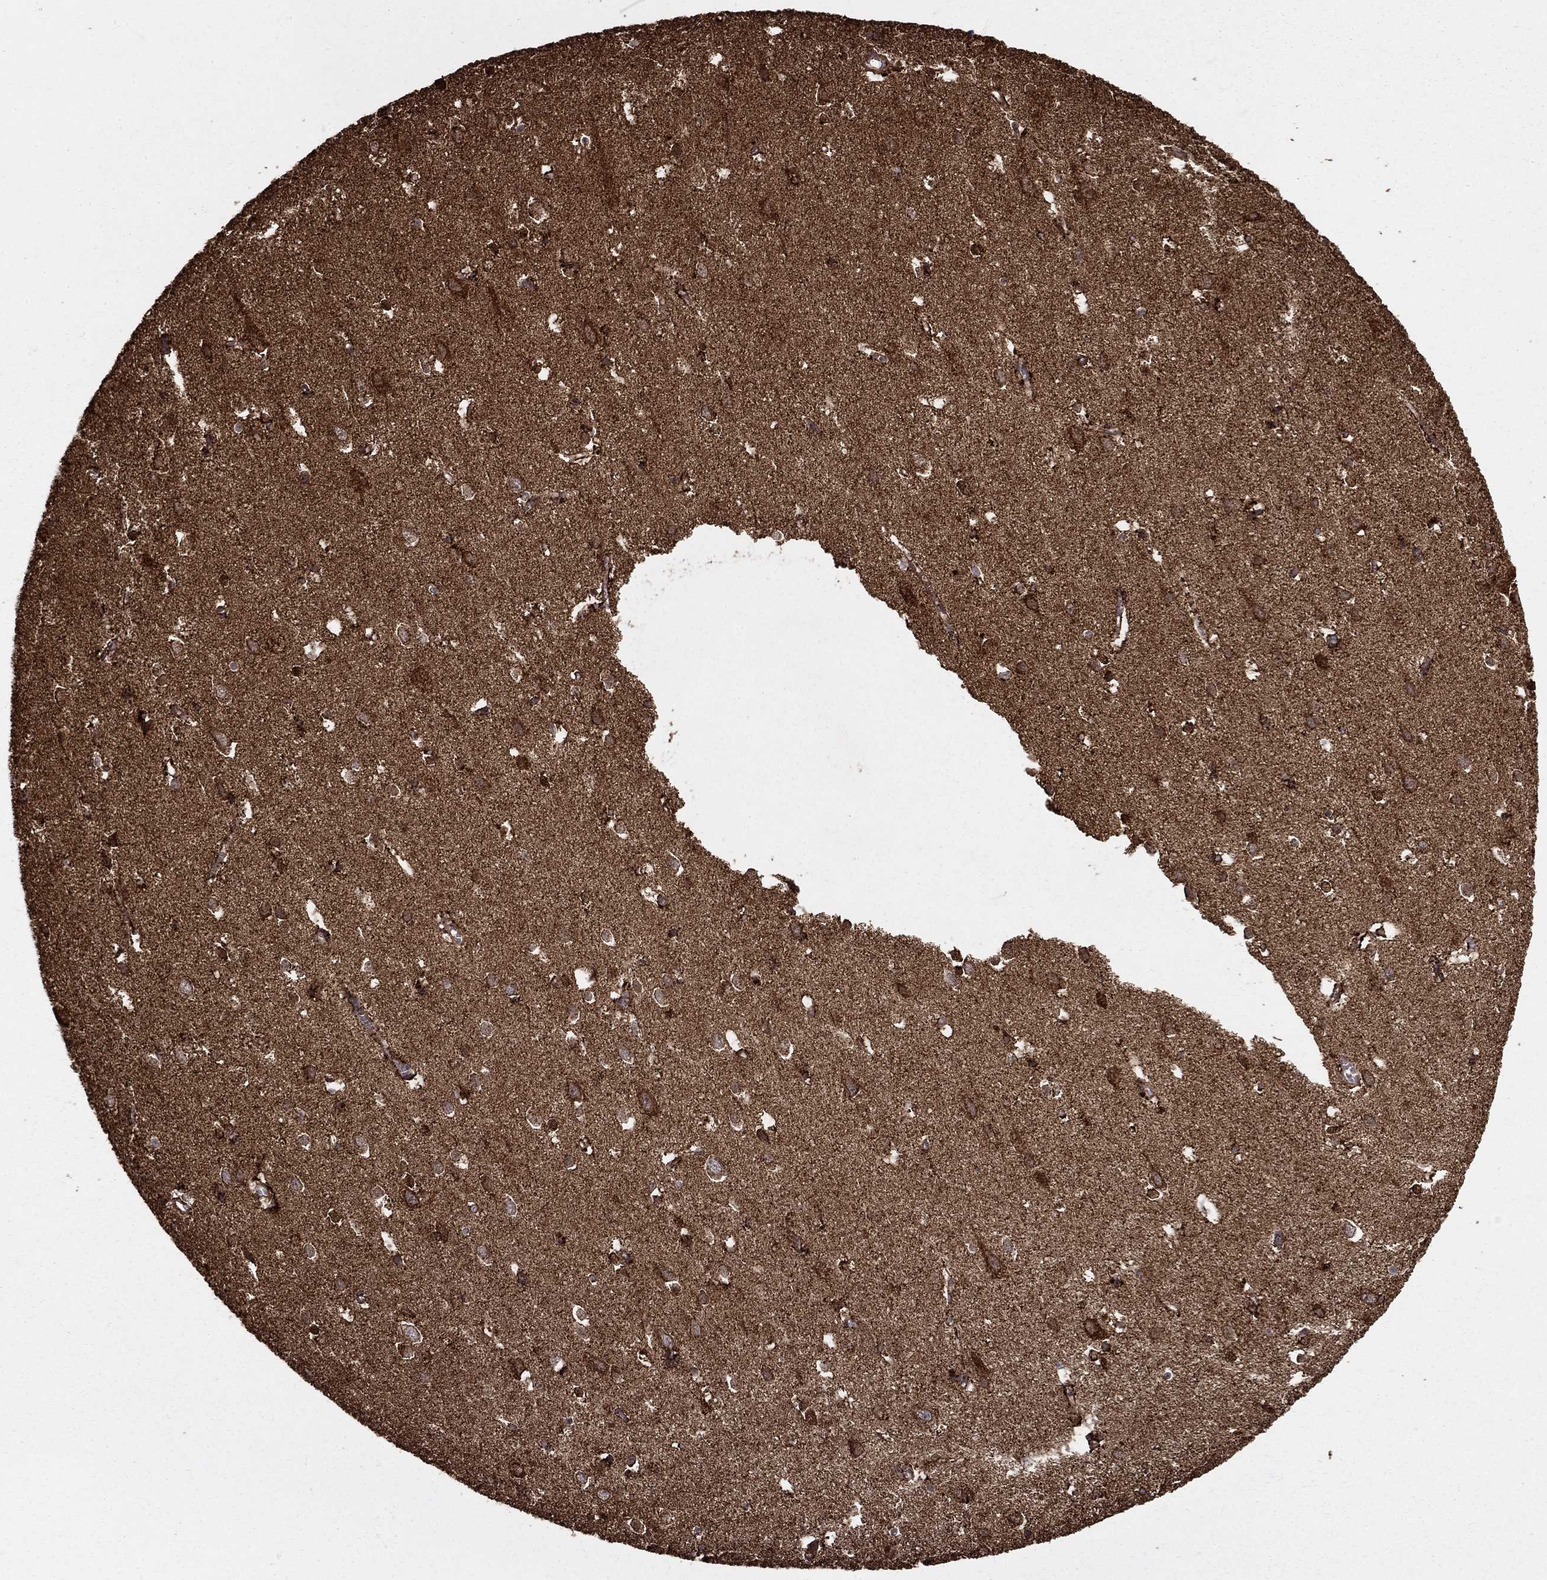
{"staining": {"intensity": "moderate", "quantity": ">75%", "location": "cytoplasmic/membranous"}, "tissue": "cerebral cortex", "cell_type": "Endothelial cells", "image_type": "normal", "snomed": [{"axis": "morphology", "description": "Normal tissue, NOS"}, {"axis": "topography", "description": "Cerebral cortex"}], "caption": "Immunohistochemical staining of unremarkable human cerebral cortex shows medium levels of moderate cytoplasmic/membranous staining in approximately >75% of endothelial cells. (IHC, brightfield microscopy, high magnification).", "gene": "GCSH", "patient": {"sex": "male", "age": 70}}